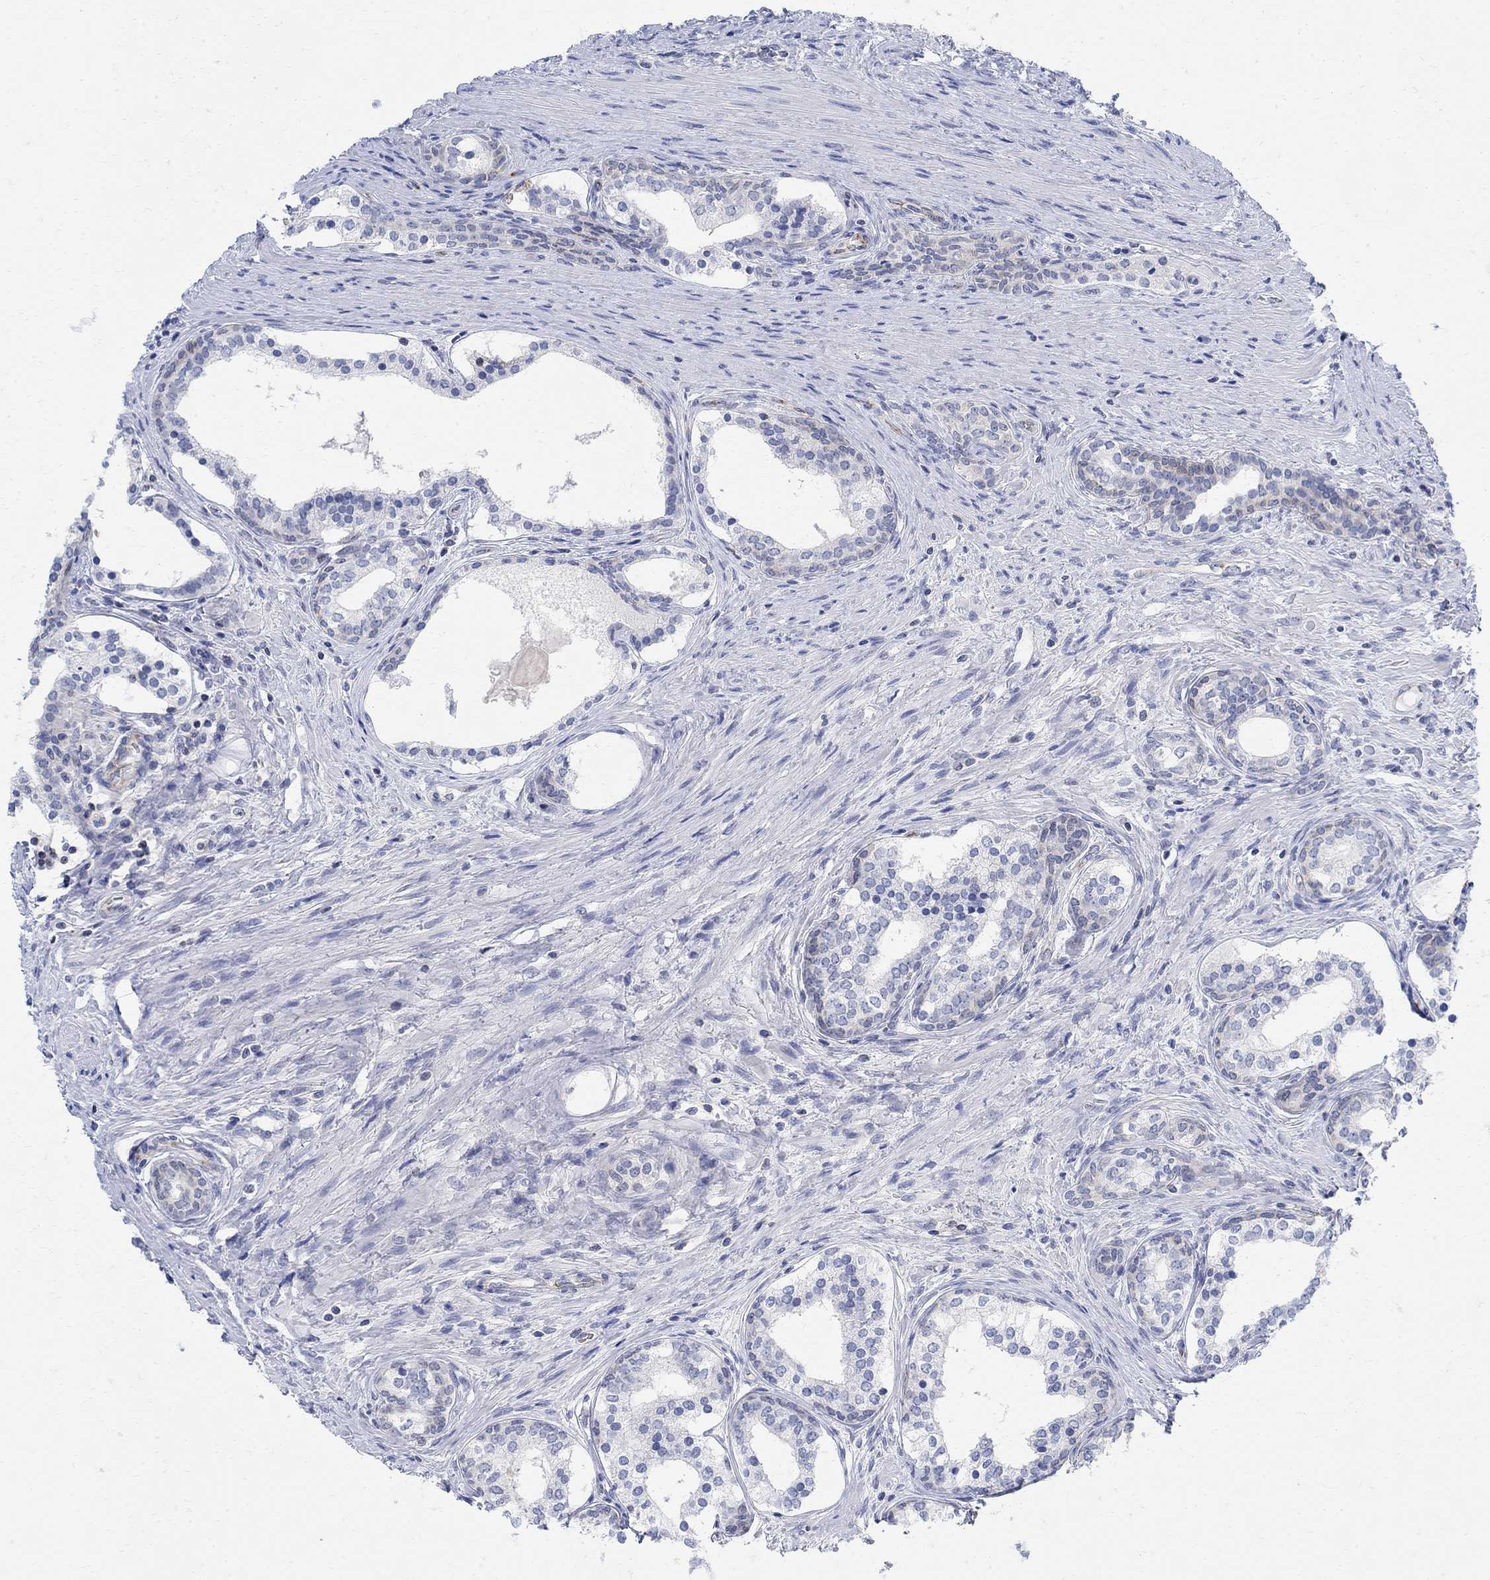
{"staining": {"intensity": "negative", "quantity": "none", "location": "none"}, "tissue": "prostate cancer", "cell_type": "Tumor cells", "image_type": "cancer", "snomed": [{"axis": "morphology", "description": "Adenocarcinoma, NOS"}, {"axis": "morphology", "description": "Adenocarcinoma, High grade"}, {"axis": "topography", "description": "Prostate"}], "caption": "An IHC image of prostate cancer is shown. There is no staining in tumor cells of prostate cancer.", "gene": "PHF21B", "patient": {"sex": "male", "age": 61}}